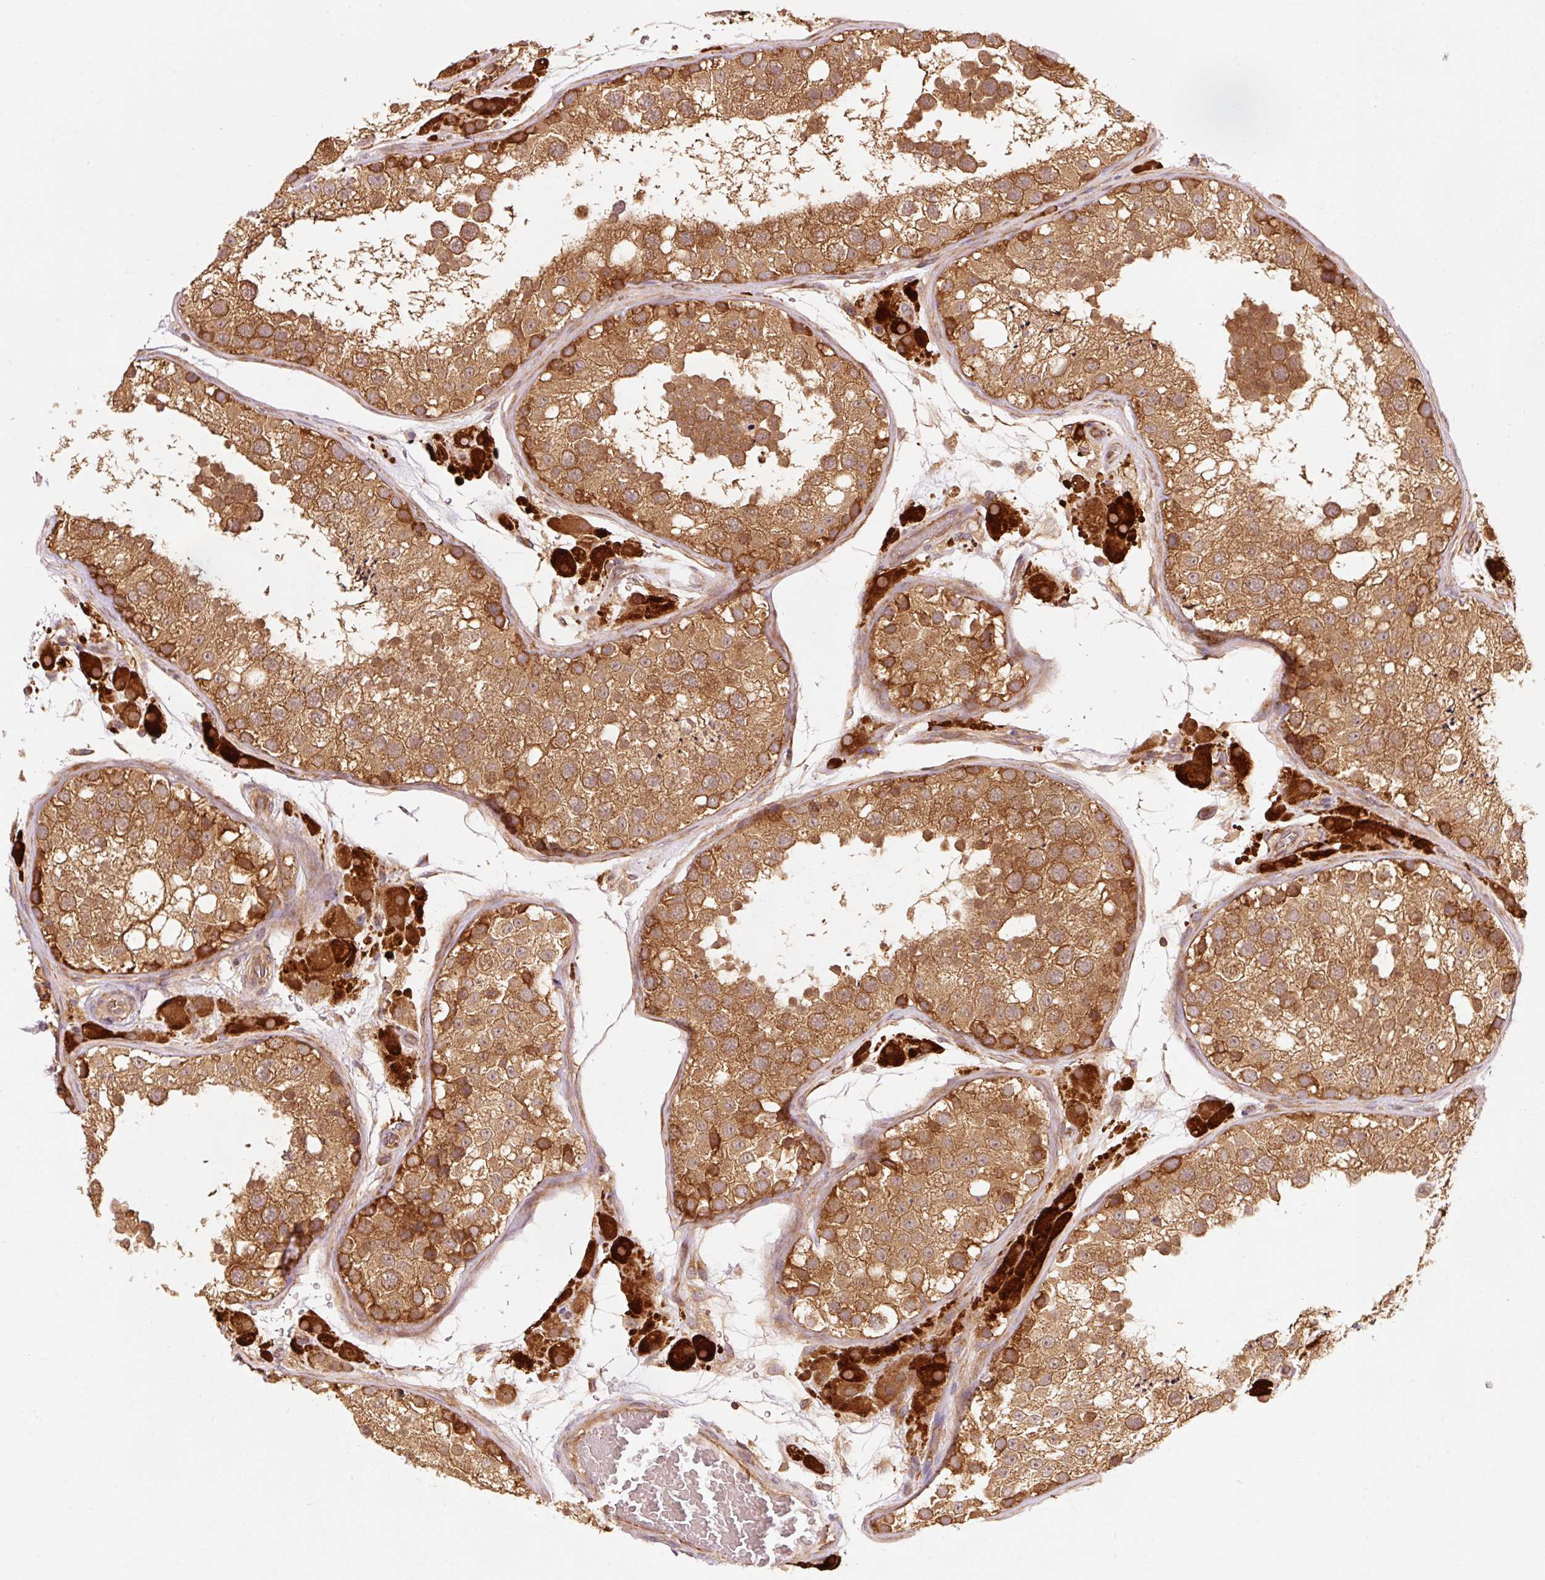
{"staining": {"intensity": "moderate", "quantity": ">75%", "location": "cytoplasmic/membranous"}, "tissue": "testis", "cell_type": "Cells in seminiferous ducts", "image_type": "normal", "snomed": [{"axis": "morphology", "description": "Normal tissue, NOS"}, {"axis": "topography", "description": "Testis"}], "caption": "An immunohistochemistry (IHC) image of unremarkable tissue is shown. Protein staining in brown labels moderate cytoplasmic/membranous positivity in testis within cells in seminiferous ducts. The protein is stained brown, and the nuclei are stained in blue (DAB IHC with brightfield microscopy, high magnification).", "gene": "PDAP1", "patient": {"sex": "male", "age": 26}}